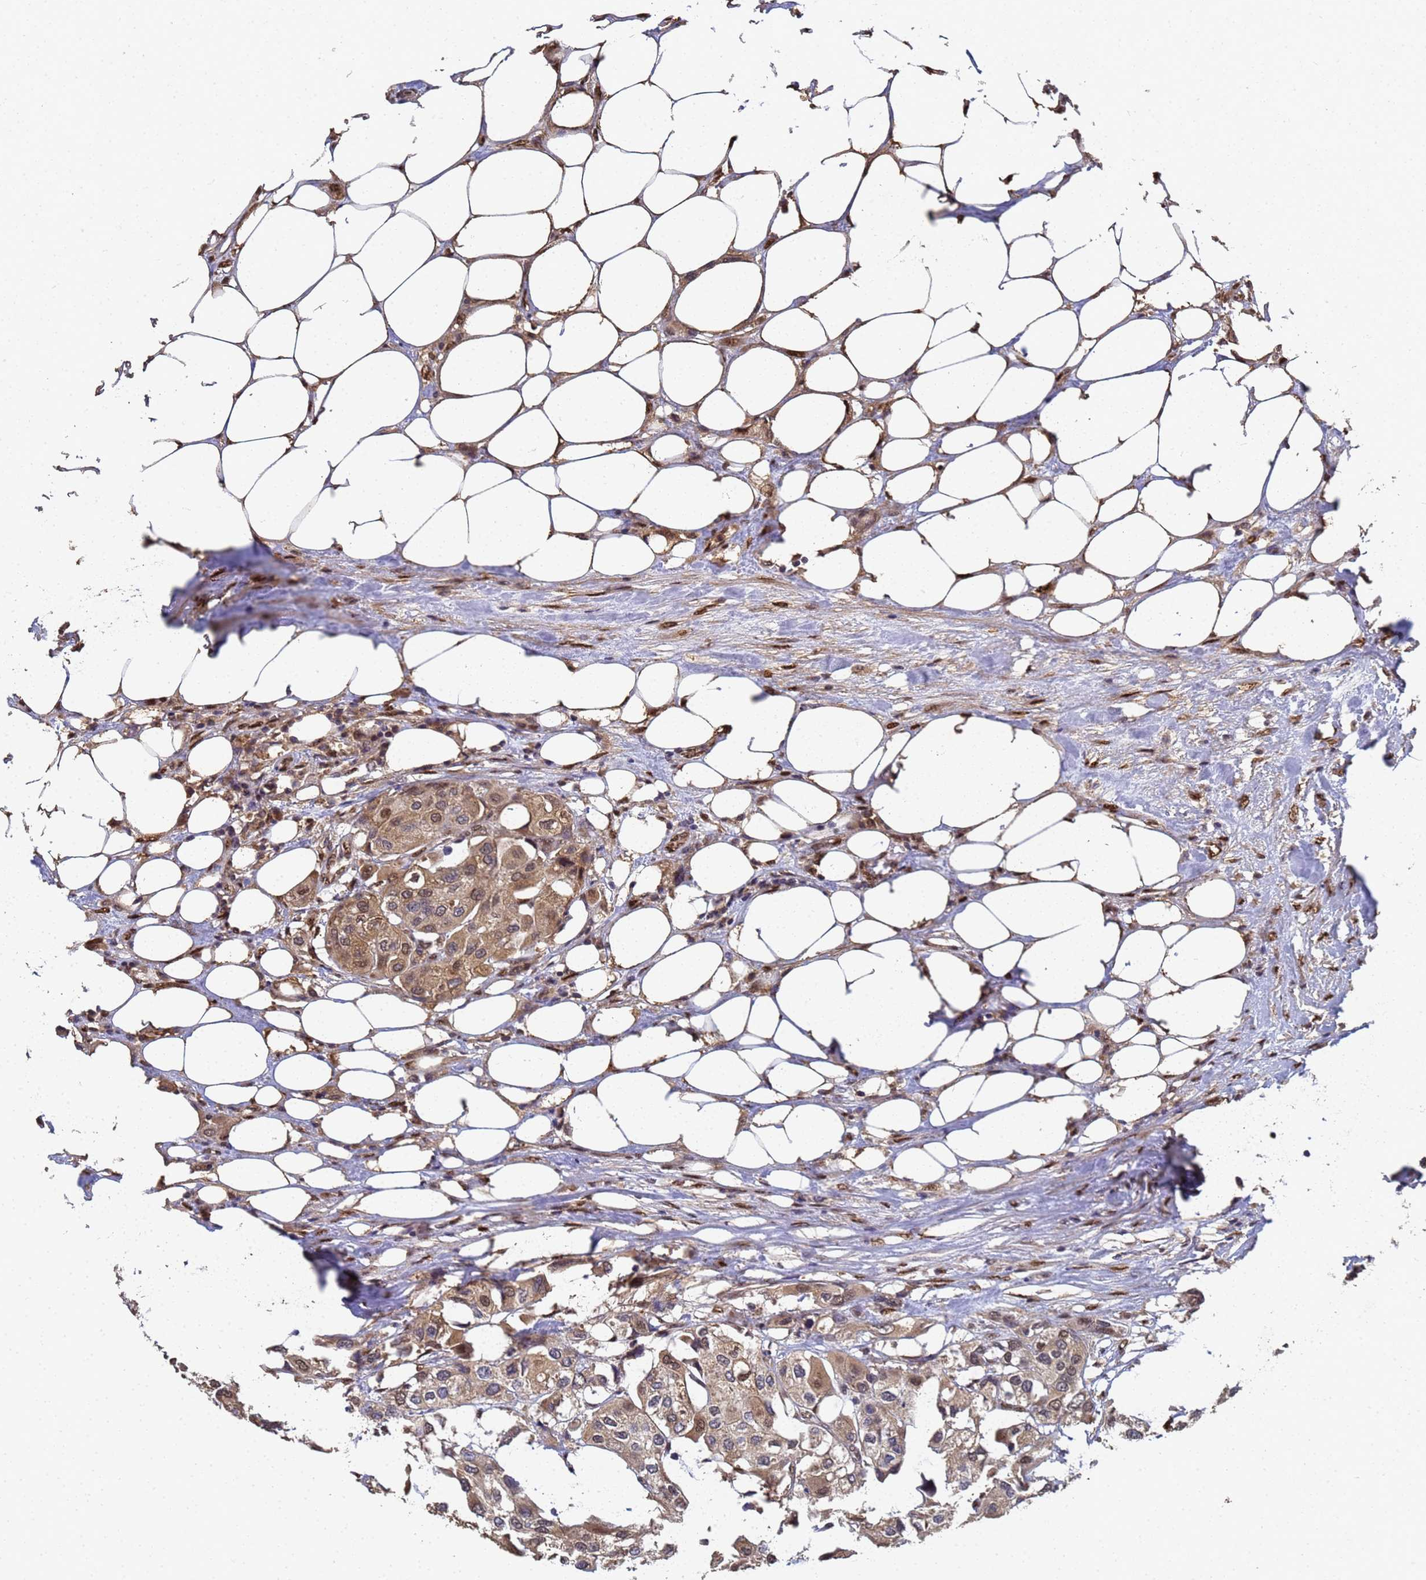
{"staining": {"intensity": "moderate", "quantity": ">75%", "location": "cytoplasmic/membranous,nuclear"}, "tissue": "urothelial cancer", "cell_type": "Tumor cells", "image_type": "cancer", "snomed": [{"axis": "morphology", "description": "Urothelial carcinoma, High grade"}, {"axis": "topography", "description": "Urinary bladder"}], "caption": "Moderate cytoplasmic/membranous and nuclear protein positivity is present in approximately >75% of tumor cells in high-grade urothelial carcinoma. The protein is shown in brown color, while the nuclei are stained blue.", "gene": "SECISBP2", "patient": {"sex": "male", "age": 64}}